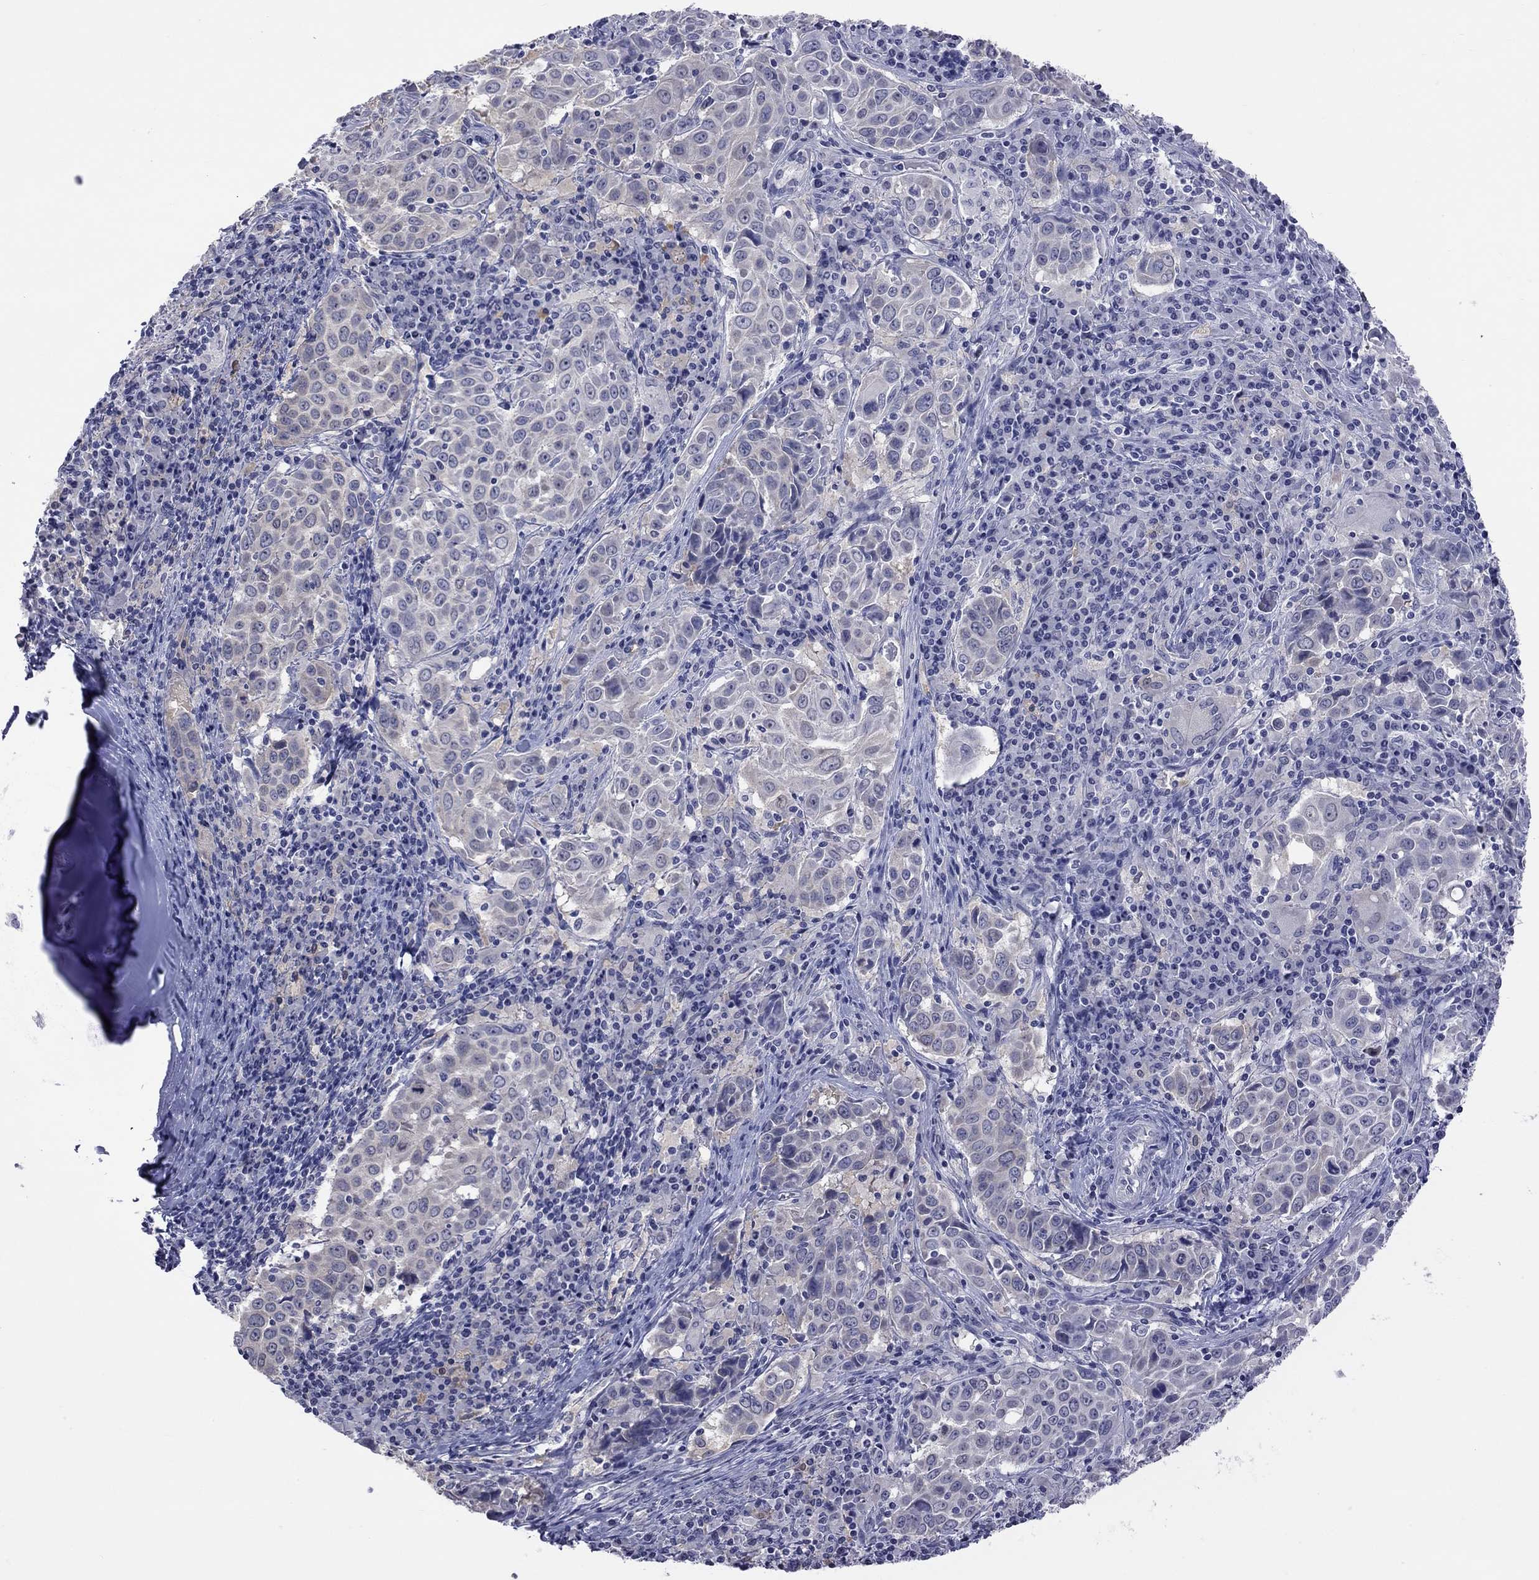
{"staining": {"intensity": "negative", "quantity": "none", "location": "none"}, "tissue": "lung cancer", "cell_type": "Tumor cells", "image_type": "cancer", "snomed": [{"axis": "morphology", "description": "Squamous cell carcinoma, NOS"}, {"axis": "topography", "description": "Lung"}], "caption": "Photomicrograph shows no significant protein positivity in tumor cells of lung squamous cell carcinoma.", "gene": "HYLS1", "patient": {"sex": "male", "age": 57}}